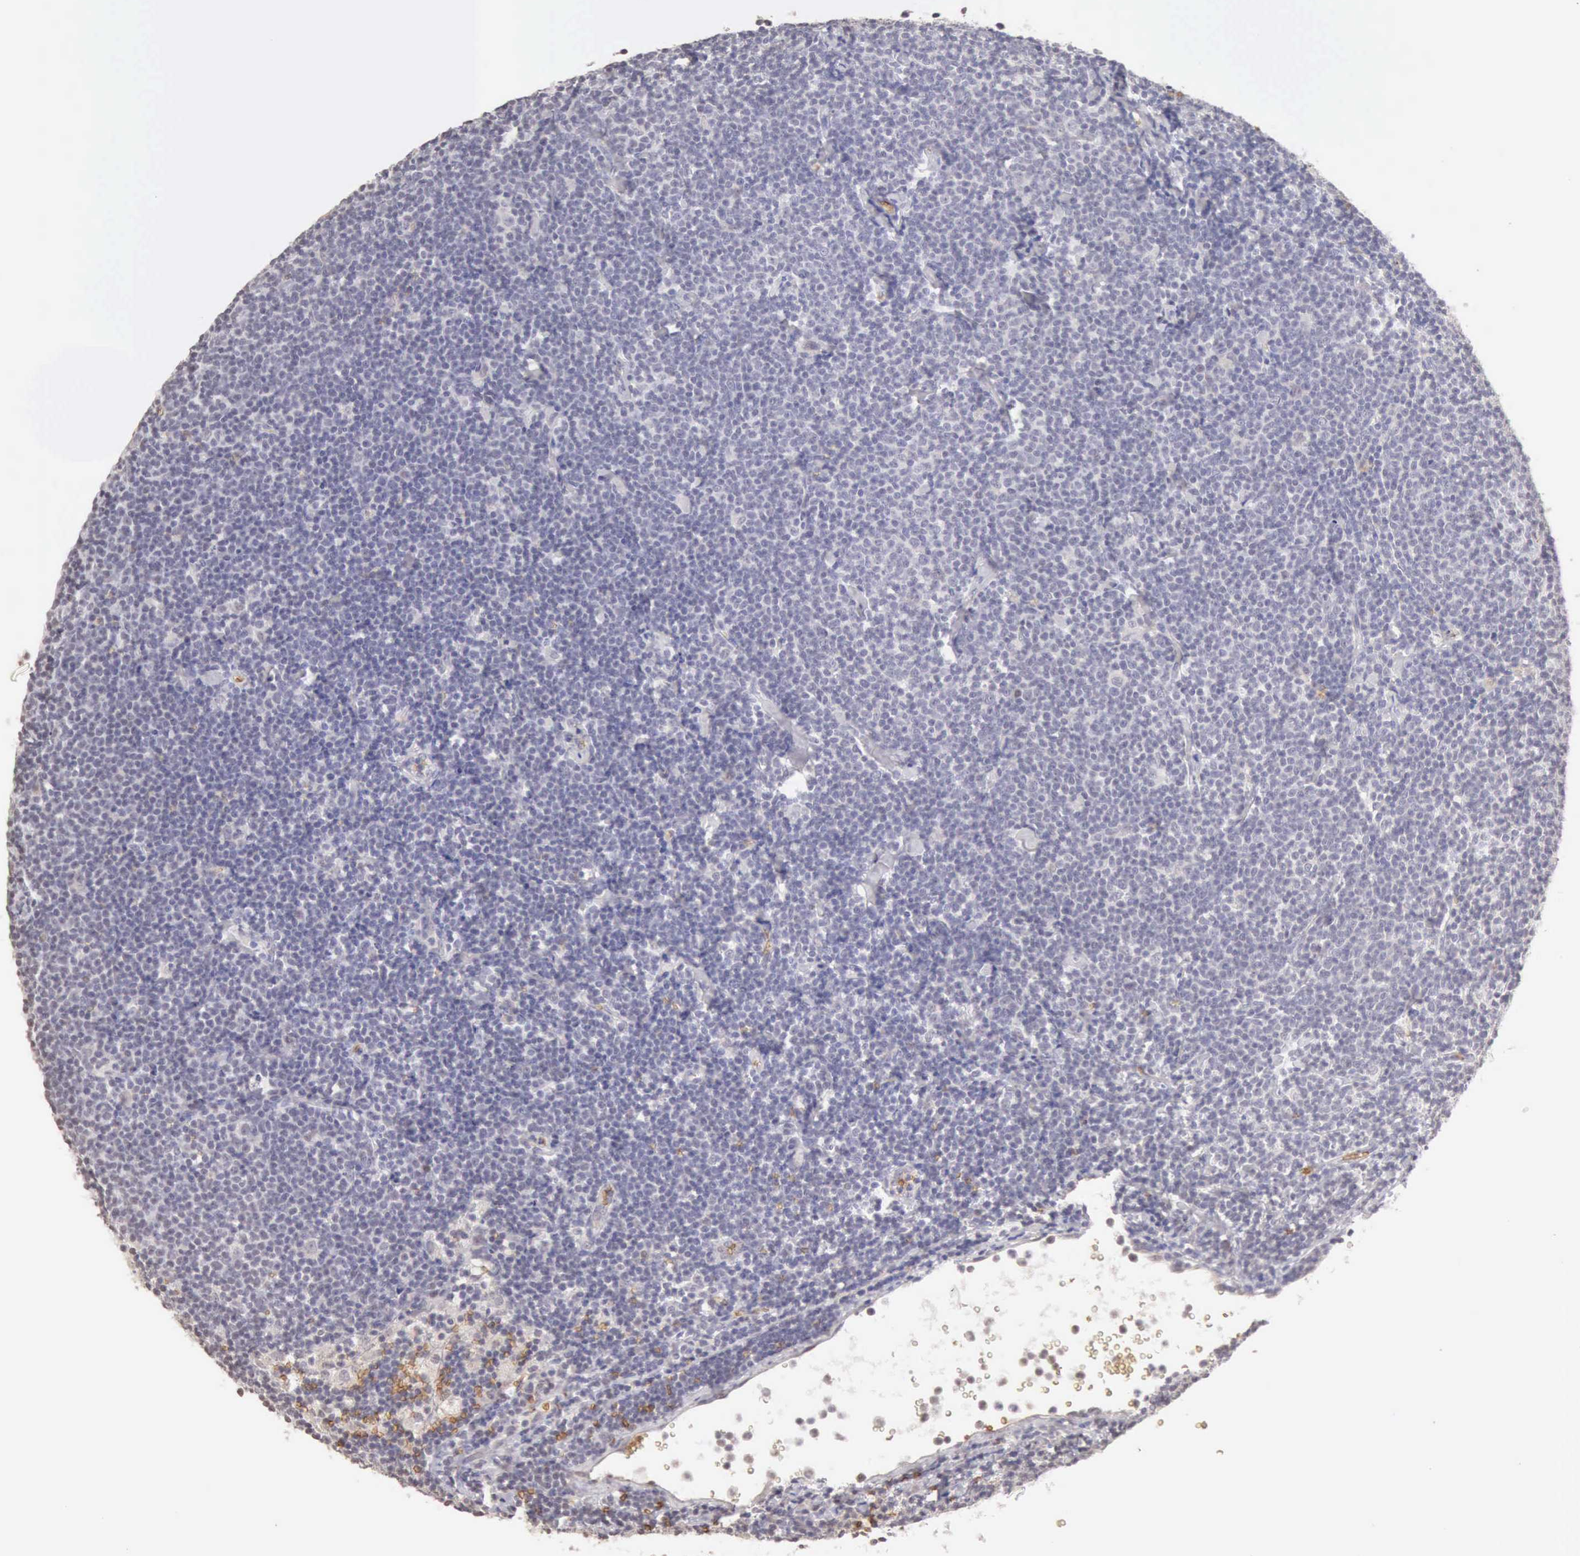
{"staining": {"intensity": "negative", "quantity": "none", "location": "none"}, "tissue": "lymphoma", "cell_type": "Tumor cells", "image_type": "cancer", "snomed": [{"axis": "morphology", "description": "Malignant lymphoma, non-Hodgkin's type, Low grade"}, {"axis": "topography", "description": "Lymph node"}], "caption": "Immunohistochemistry micrograph of neoplastic tissue: malignant lymphoma, non-Hodgkin's type (low-grade) stained with DAB demonstrates no significant protein positivity in tumor cells.", "gene": "CFI", "patient": {"sex": "male", "age": 65}}